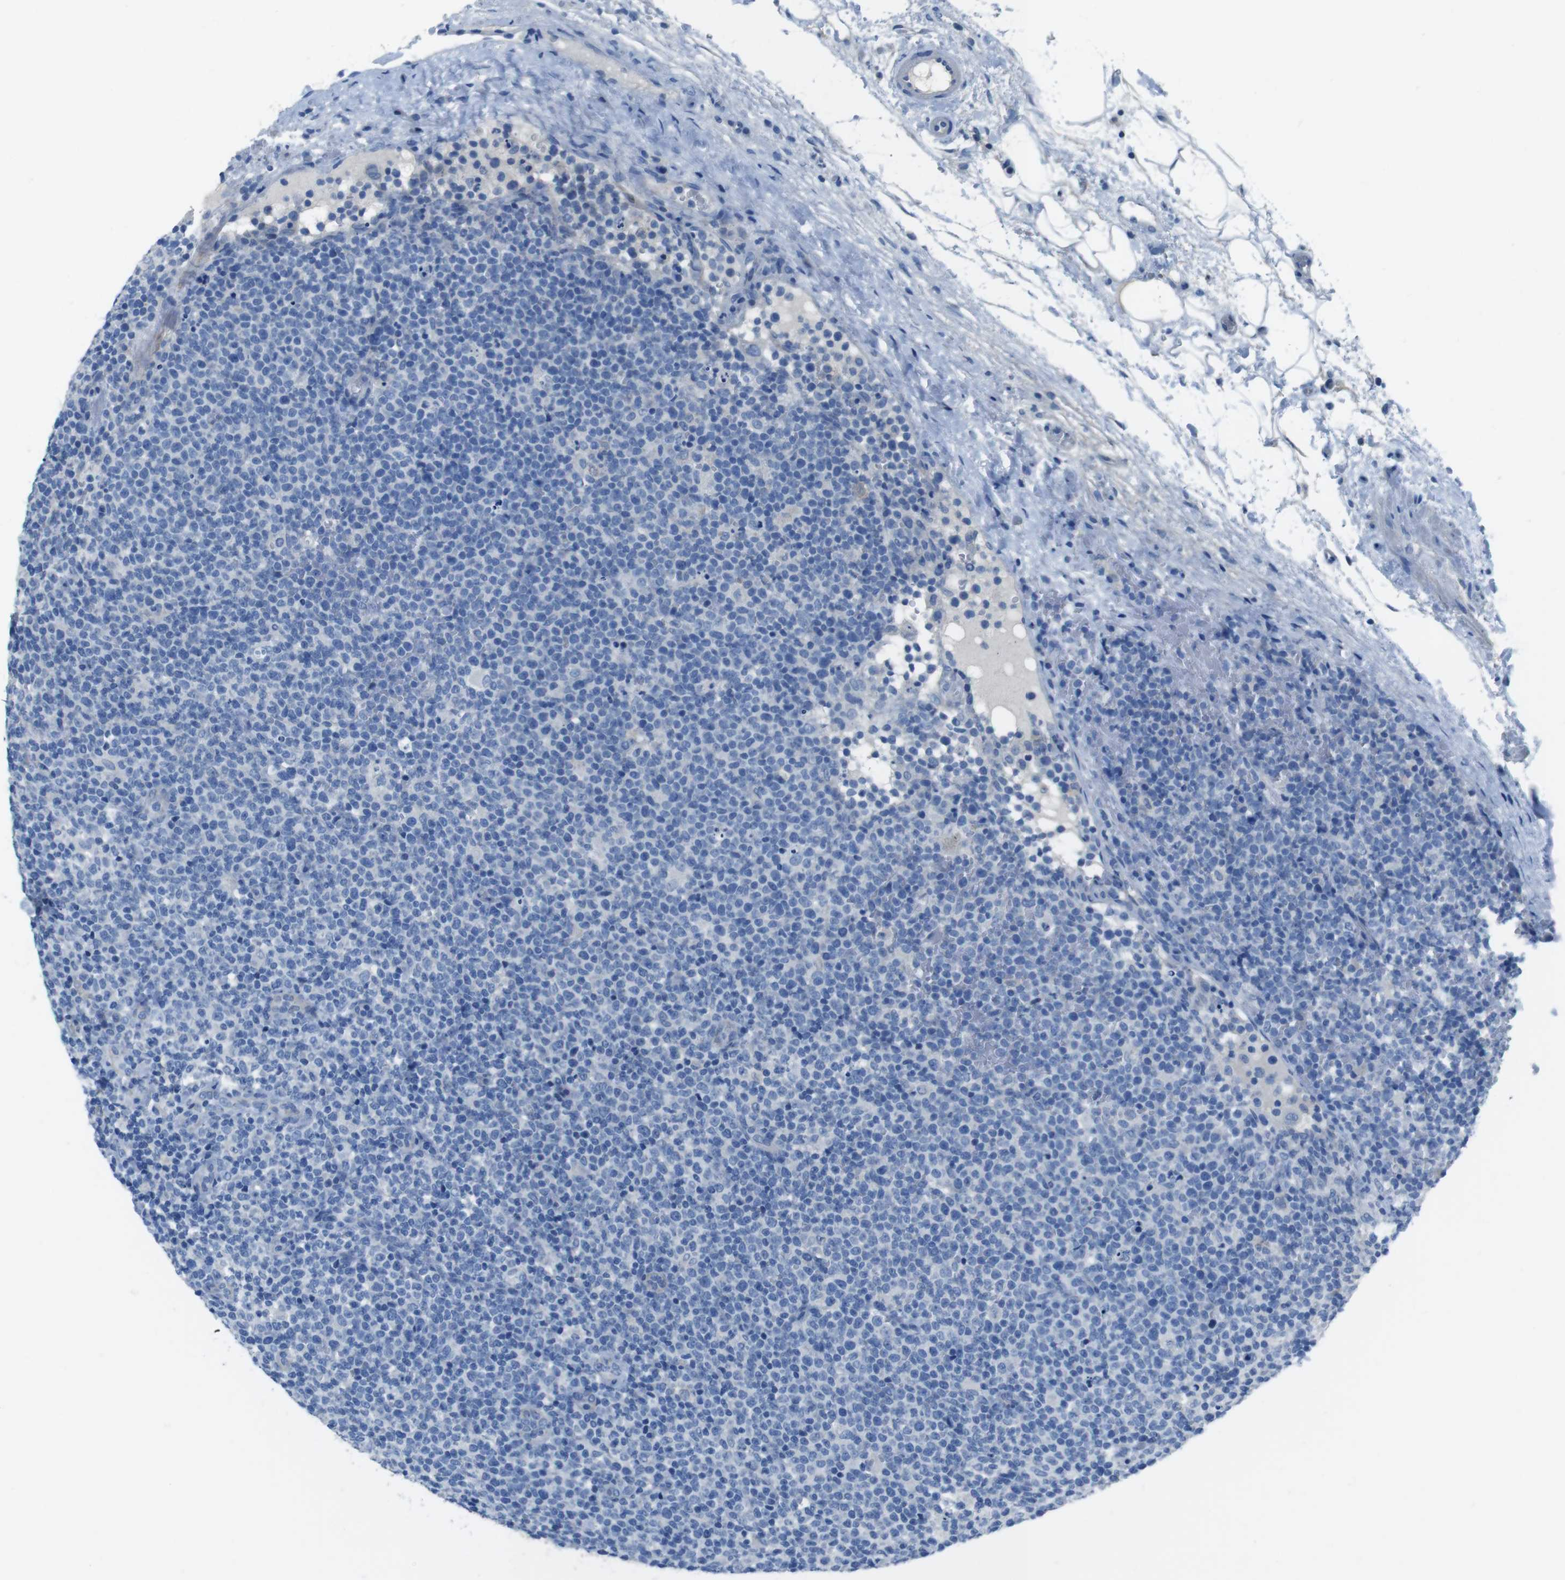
{"staining": {"intensity": "negative", "quantity": "none", "location": "none"}, "tissue": "lymphoma", "cell_type": "Tumor cells", "image_type": "cancer", "snomed": [{"axis": "morphology", "description": "Malignant lymphoma, non-Hodgkin's type, High grade"}, {"axis": "topography", "description": "Lymph node"}], "caption": "Immunohistochemistry image of neoplastic tissue: lymphoma stained with DAB (3,3'-diaminobenzidine) shows no significant protein positivity in tumor cells.", "gene": "CYP2C8", "patient": {"sex": "male", "age": 61}}